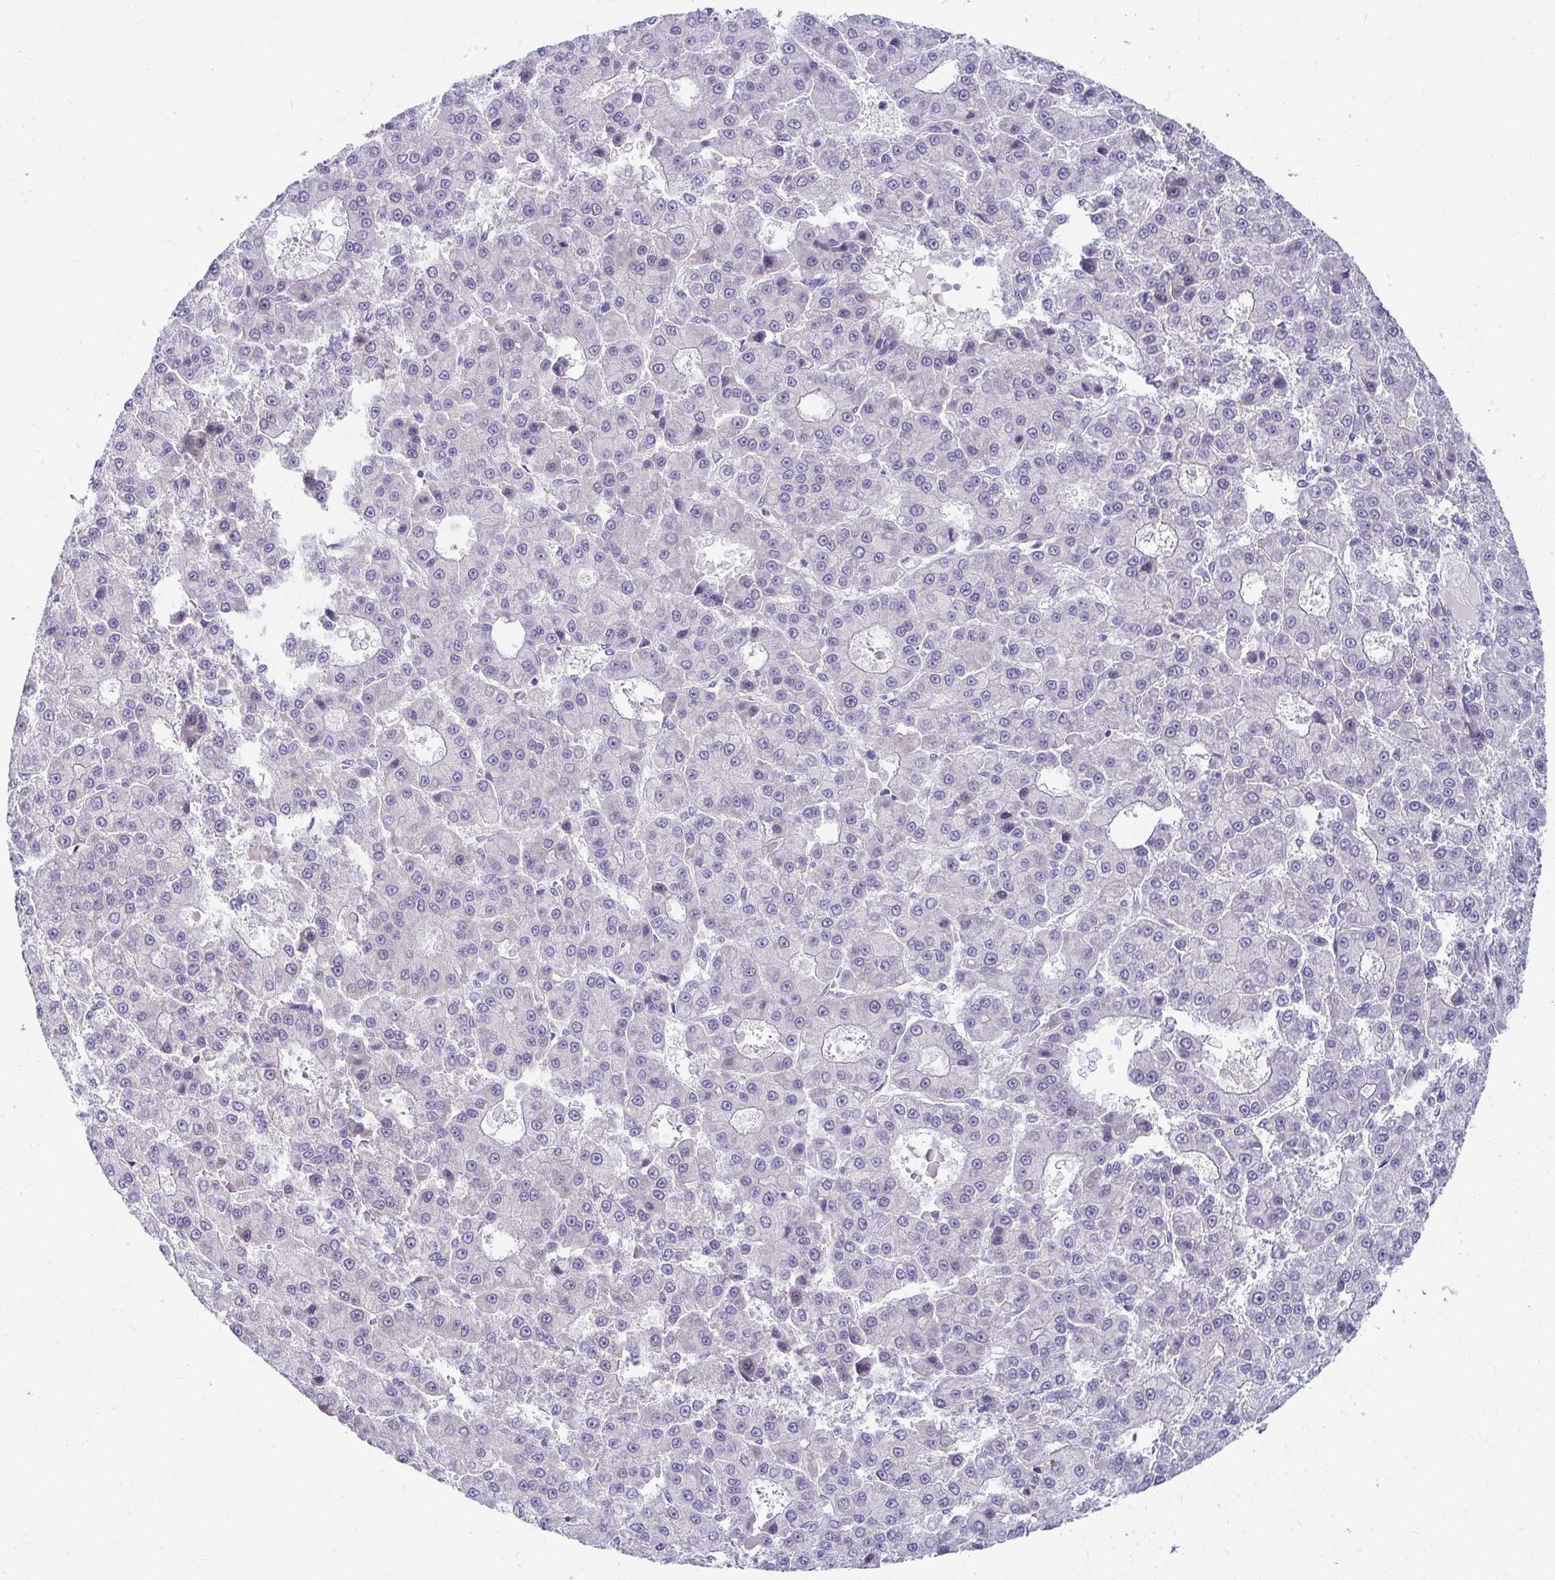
{"staining": {"intensity": "negative", "quantity": "none", "location": "none"}, "tissue": "liver cancer", "cell_type": "Tumor cells", "image_type": "cancer", "snomed": [{"axis": "morphology", "description": "Carcinoma, Hepatocellular, NOS"}, {"axis": "topography", "description": "Liver"}], "caption": "Immunohistochemistry (IHC) micrograph of neoplastic tissue: human liver cancer stained with DAB shows no significant protein staining in tumor cells. (DAB (3,3'-diaminobenzidine) immunohistochemistry visualized using brightfield microscopy, high magnification).", "gene": "EXOC5", "patient": {"sex": "male", "age": 70}}